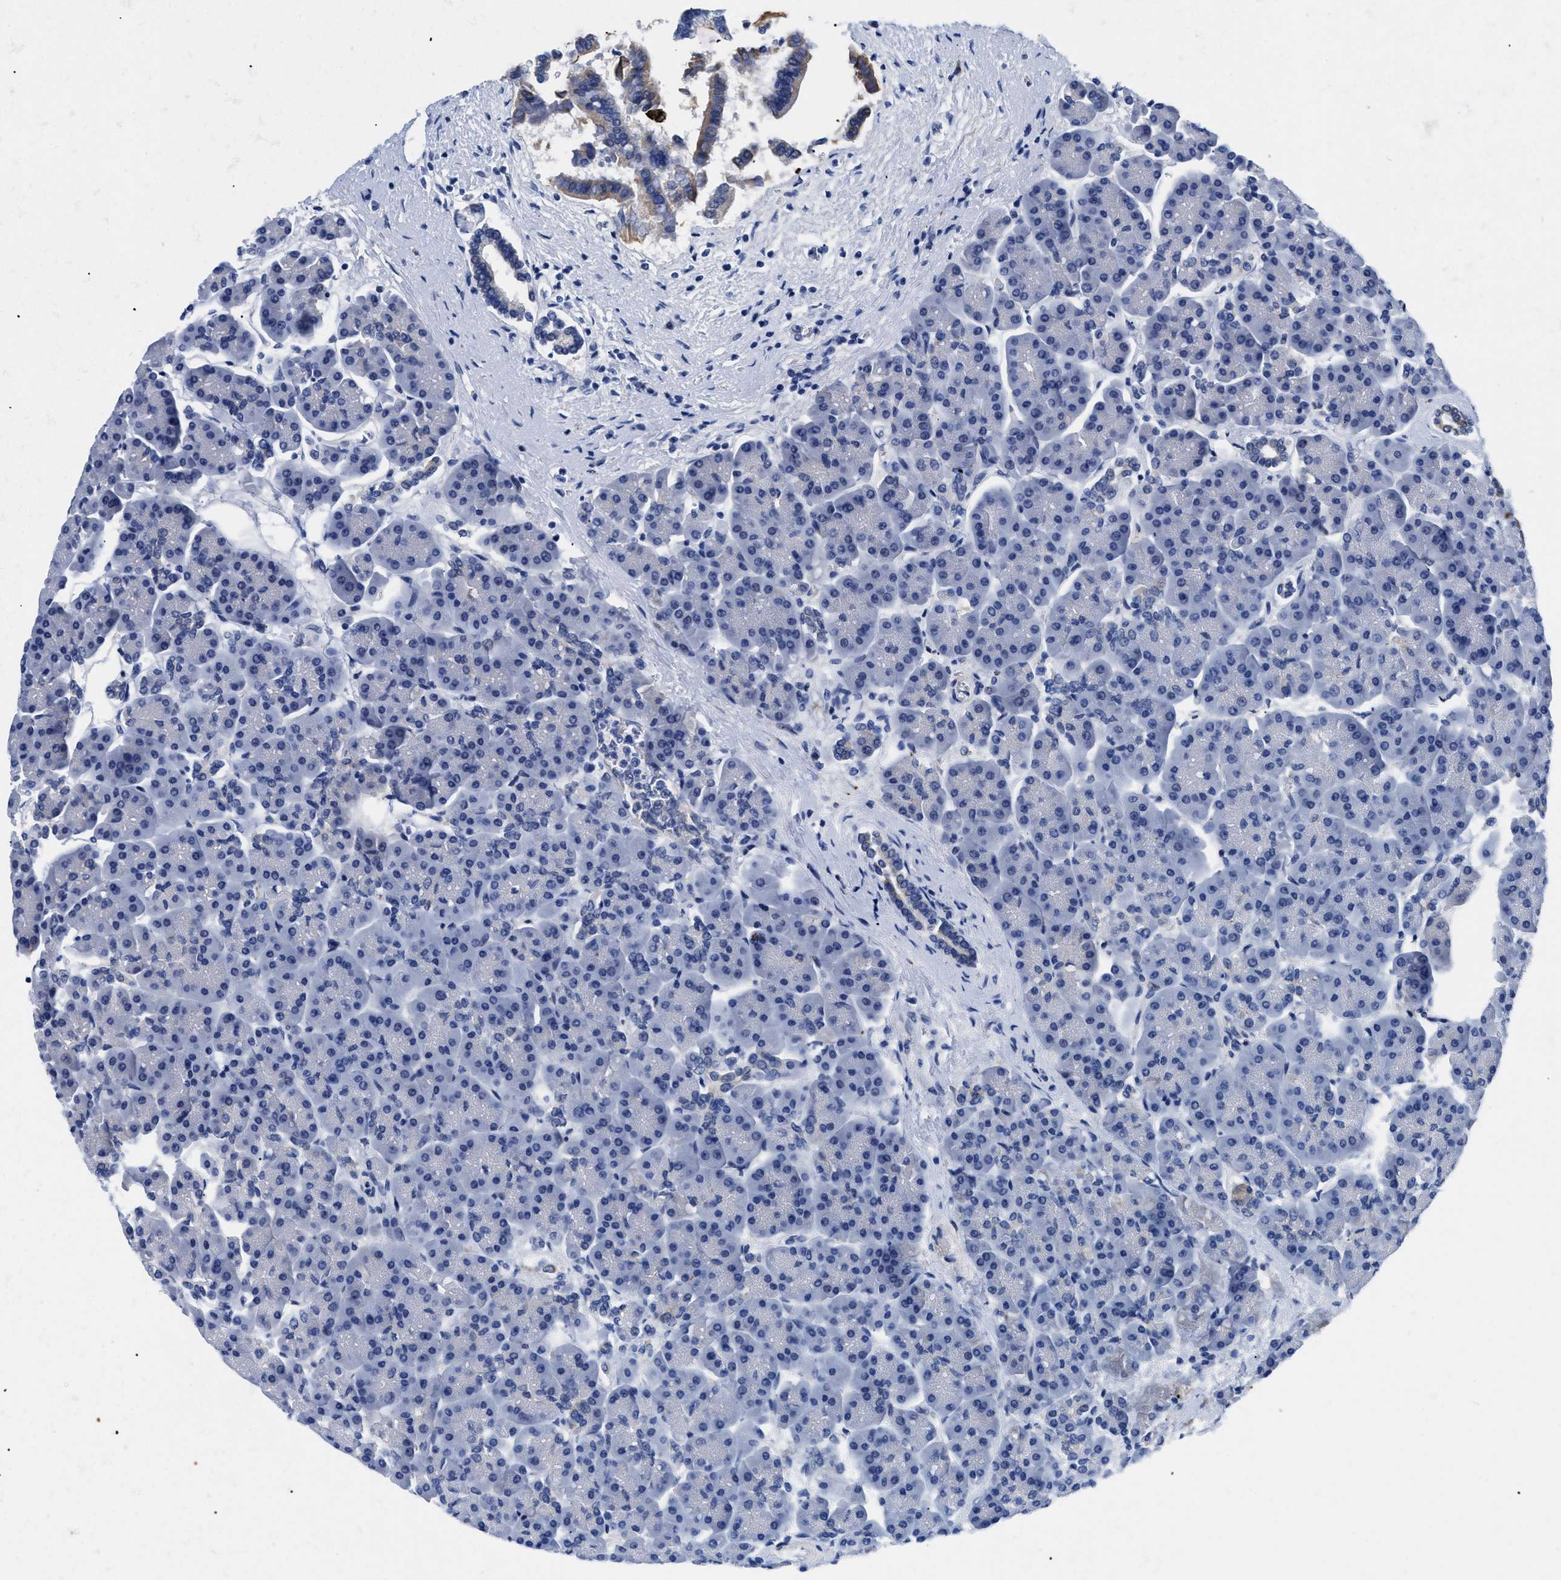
{"staining": {"intensity": "negative", "quantity": "none", "location": "none"}, "tissue": "pancreas", "cell_type": "Exocrine glandular cells", "image_type": "normal", "snomed": [{"axis": "morphology", "description": "Normal tissue, NOS"}, {"axis": "topography", "description": "Pancreas"}], "caption": "Immunohistochemical staining of benign human pancreas displays no significant staining in exocrine glandular cells.", "gene": "TMEM68", "patient": {"sex": "female", "age": 70}}